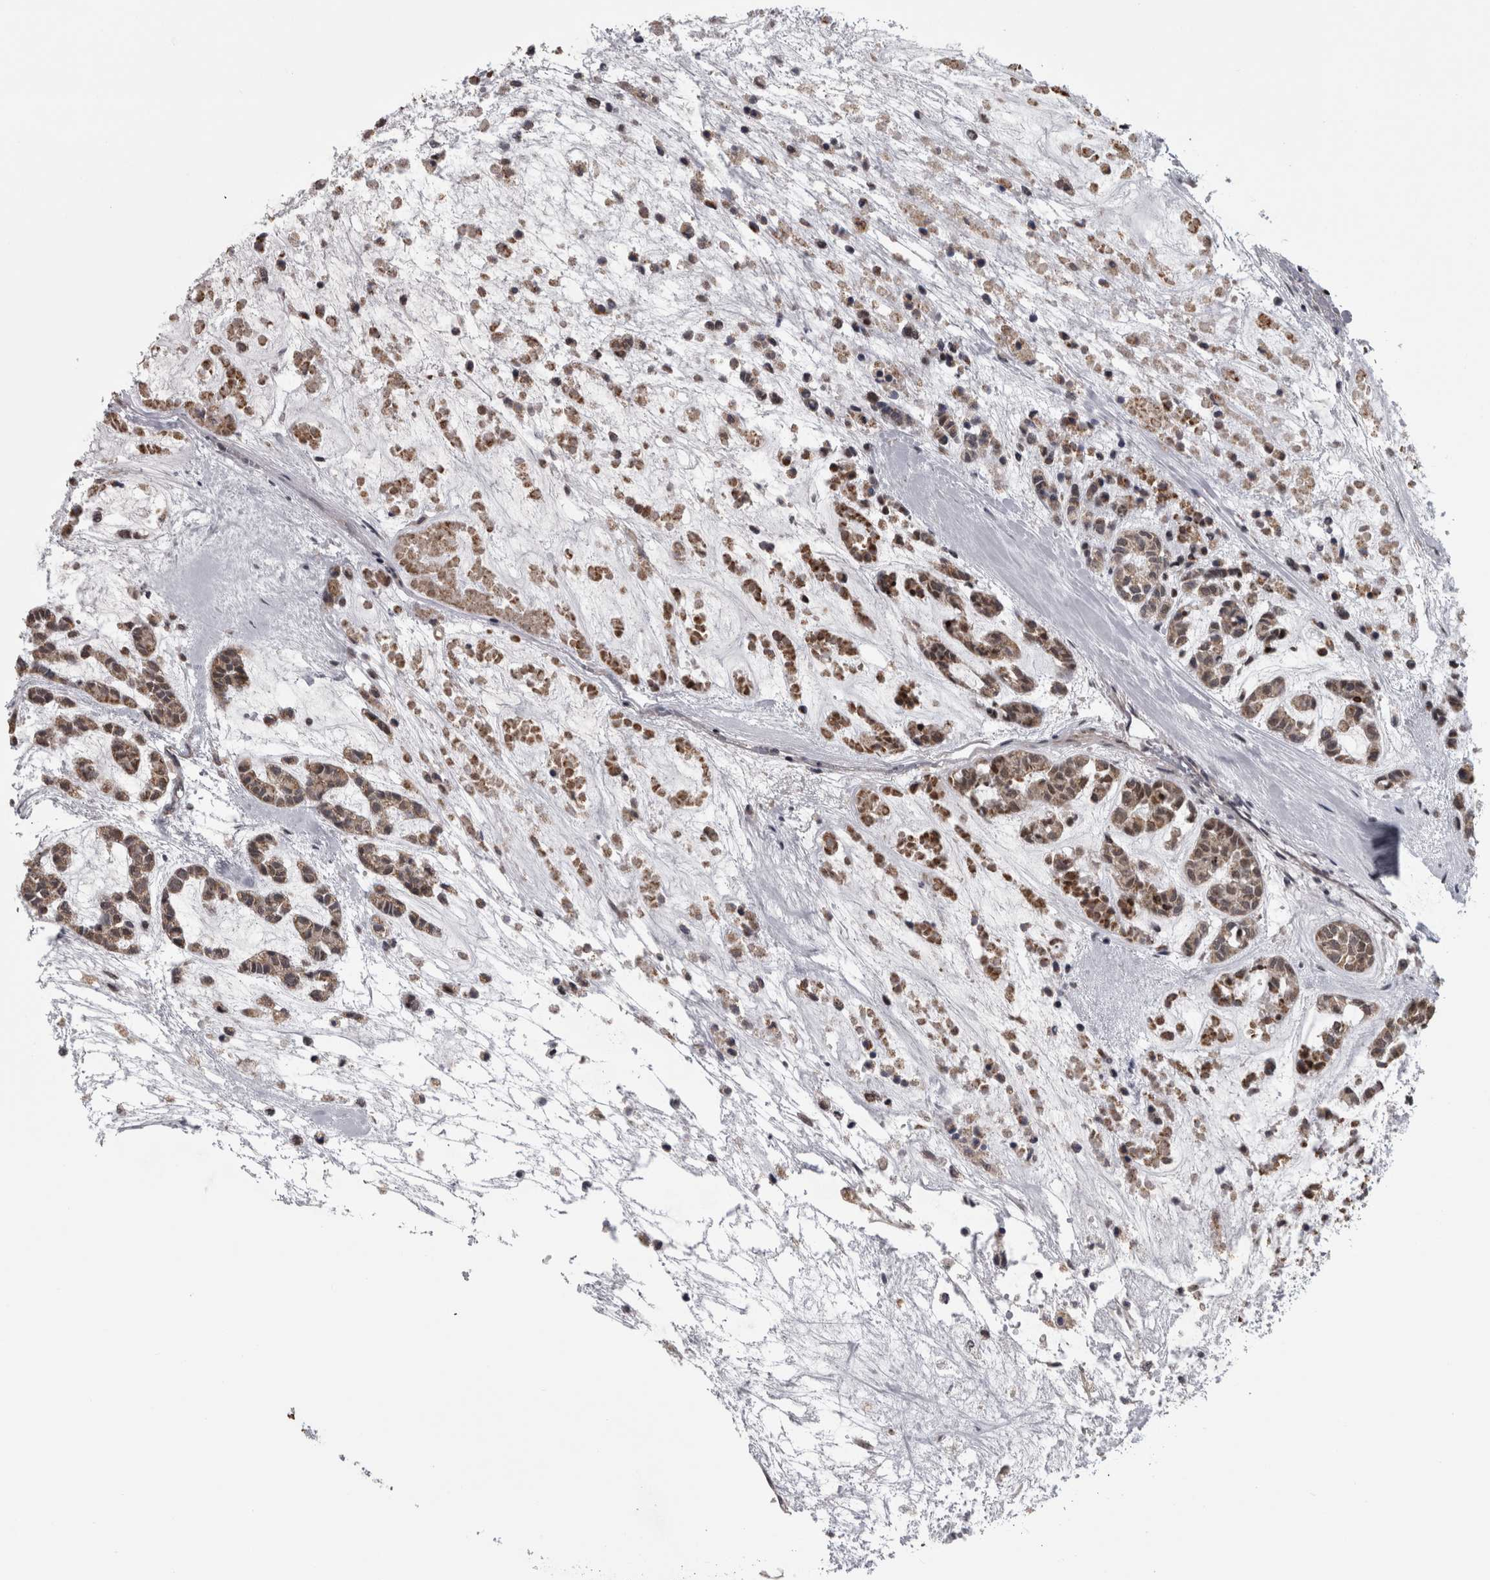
{"staining": {"intensity": "moderate", "quantity": ">75%", "location": "cytoplasmic/membranous"}, "tissue": "head and neck cancer", "cell_type": "Tumor cells", "image_type": "cancer", "snomed": [{"axis": "morphology", "description": "Adenocarcinoma, NOS"}, {"axis": "morphology", "description": "Adenoma, NOS"}, {"axis": "topography", "description": "Head-Neck"}], "caption": "Moderate cytoplasmic/membranous protein positivity is present in approximately >75% of tumor cells in adenoma (head and neck).", "gene": "DBT", "patient": {"sex": "female", "age": 55}}